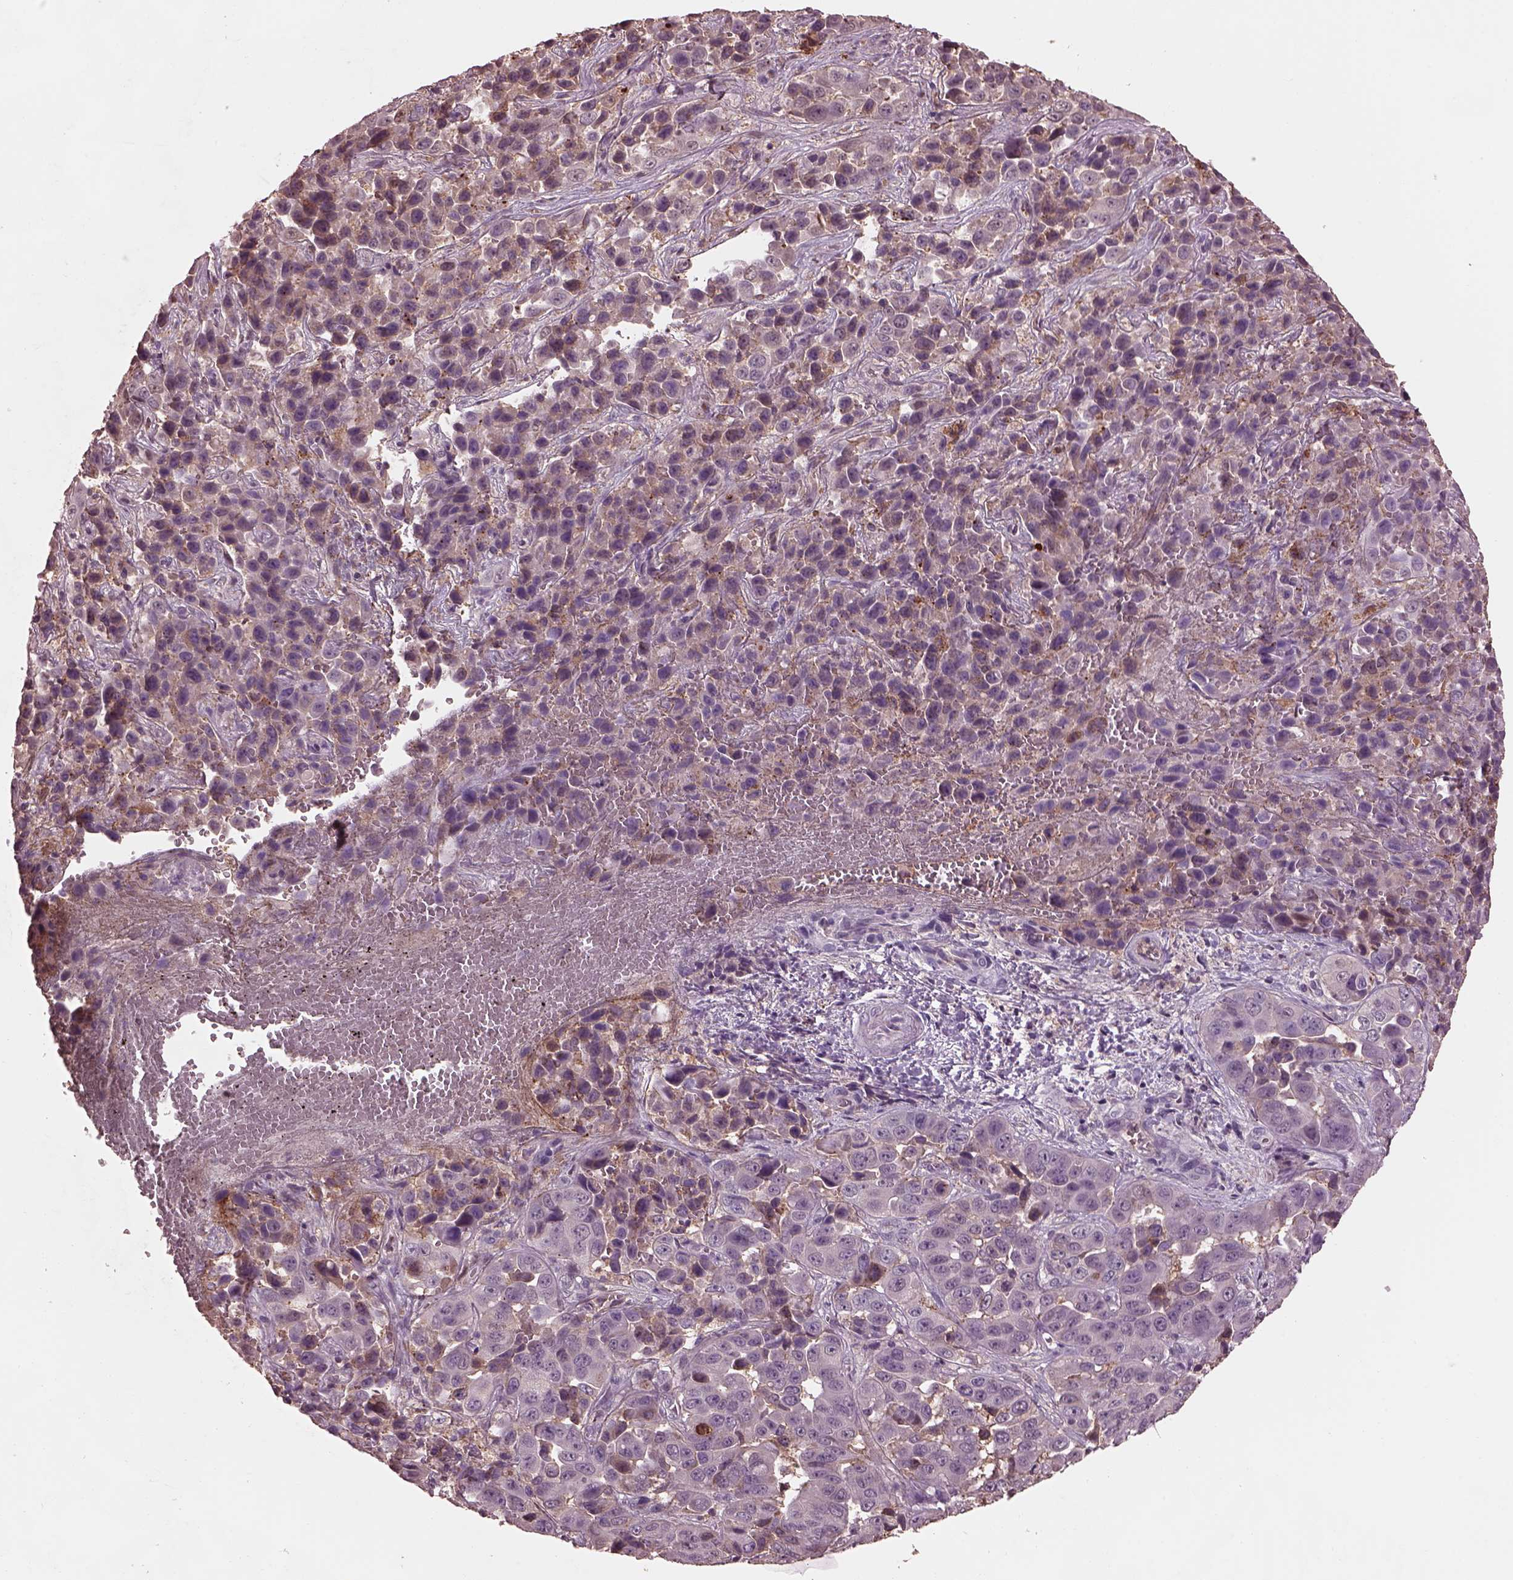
{"staining": {"intensity": "moderate", "quantity": "<25%", "location": "cytoplasmic/membranous"}, "tissue": "liver cancer", "cell_type": "Tumor cells", "image_type": "cancer", "snomed": [{"axis": "morphology", "description": "Cholangiocarcinoma"}, {"axis": "topography", "description": "Liver"}], "caption": "Immunohistochemistry (IHC) staining of liver cholangiocarcinoma, which shows low levels of moderate cytoplasmic/membranous positivity in about <25% of tumor cells indicating moderate cytoplasmic/membranous protein staining. The staining was performed using DAB (brown) for protein detection and nuclei were counterstained in hematoxylin (blue).", "gene": "SRI", "patient": {"sex": "female", "age": 52}}